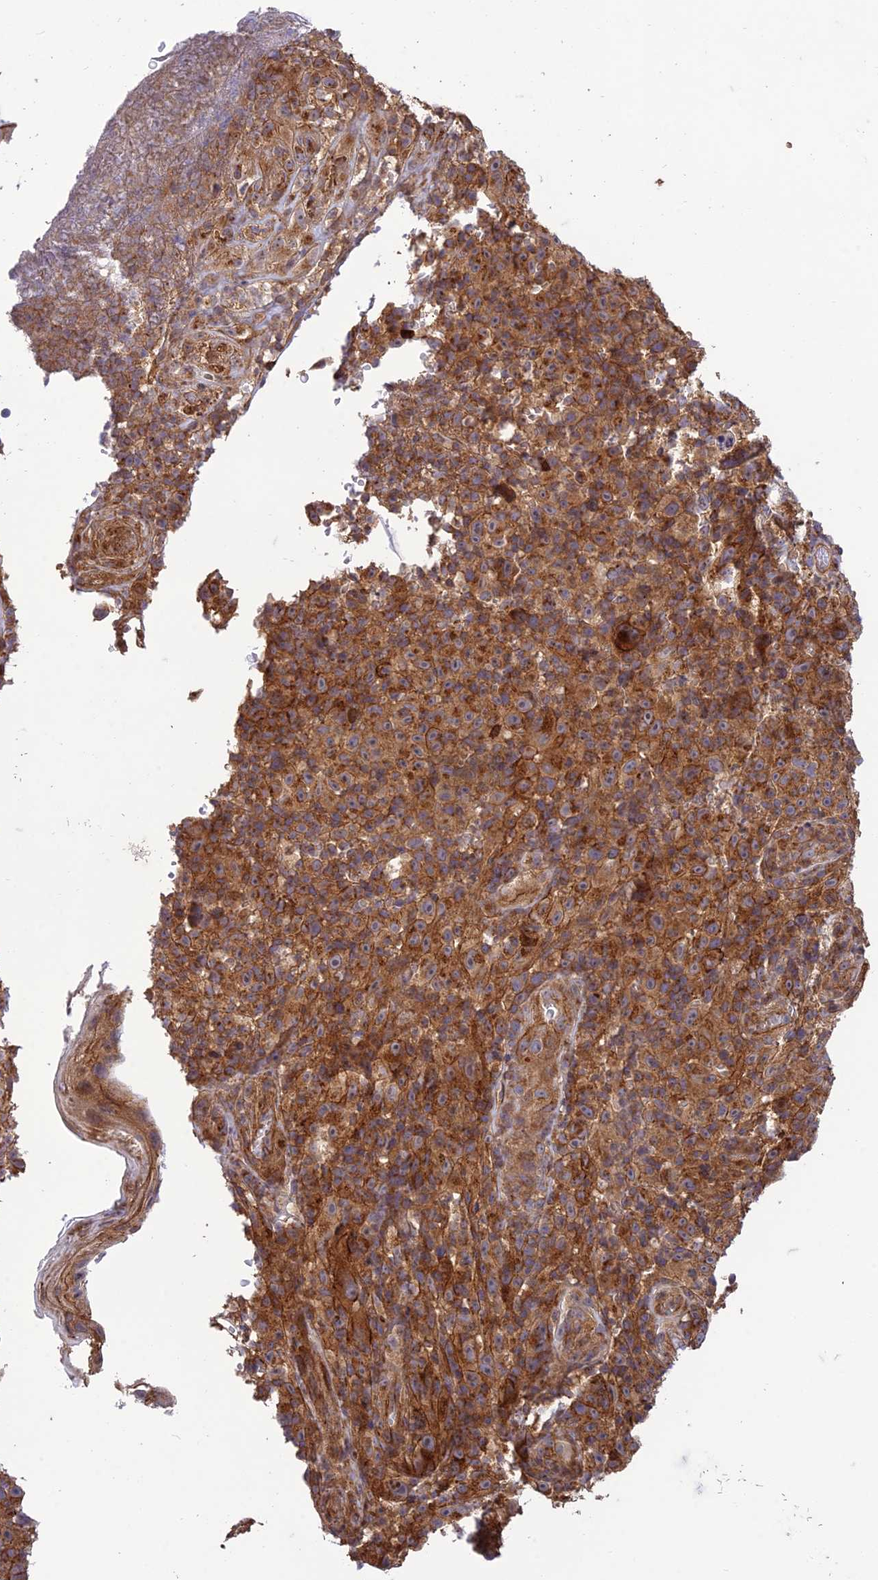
{"staining": {"intensity": "moderate", "quantity": ">75%", "location": "cytoplasmic/membranous"}, "tissue": "melanoma", "cell_type": "Tumor cells", "image_type": "cancer", "snomed": [{"axis": "morphology", "description": "Malignant melanoma, NOS"}, {"axis": "topography", "description": "Skin"}], "caption": "Malignant melanoma stained with DAB immunohistochemistry reveals medium levels of moderate cytoplasmic/membranous expression in about >75% of tumor cells.", "gene": "TMEM131L", "patient": {"sex": "female", "age": 82}}